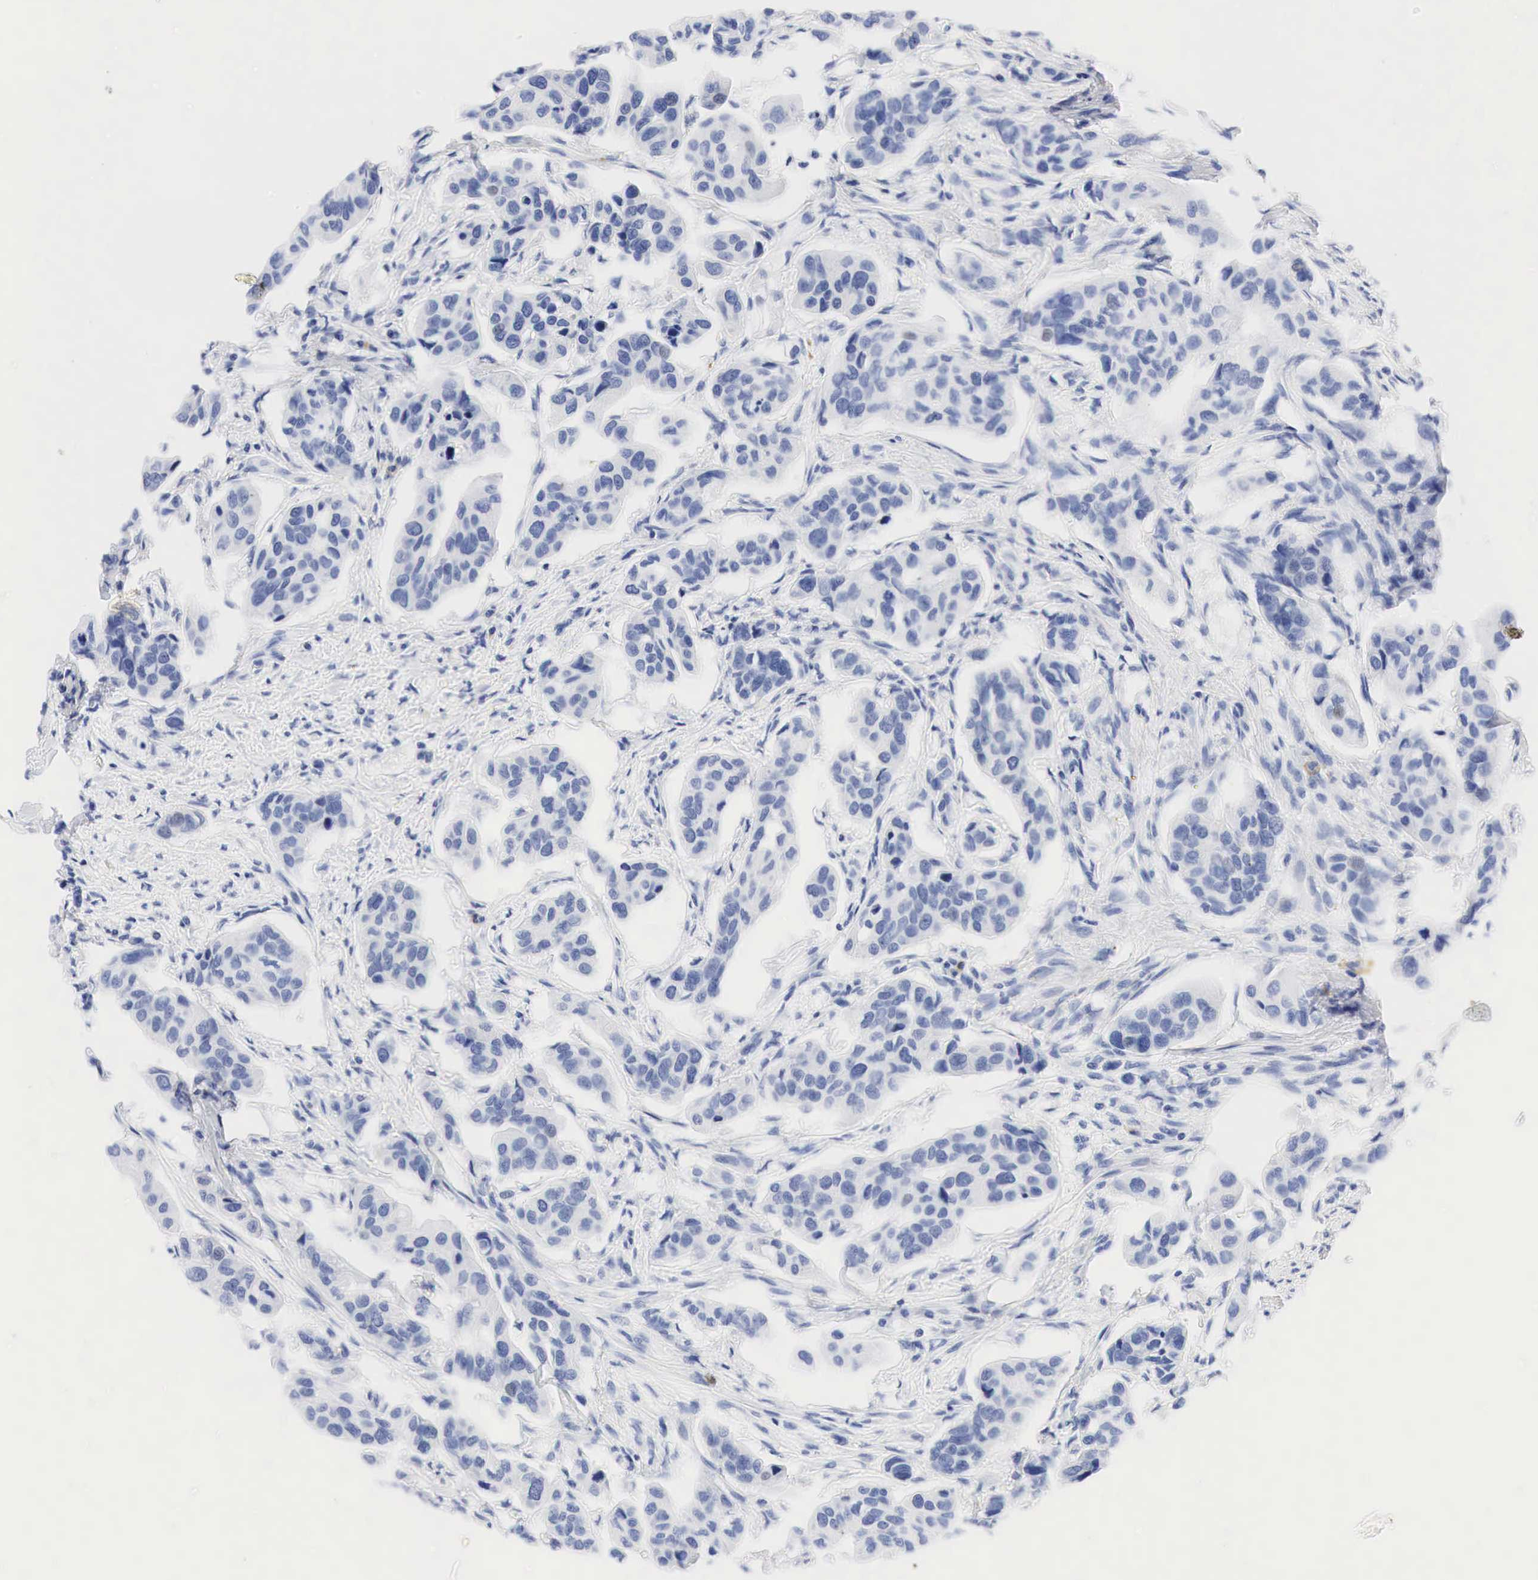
{"staining": {"intensity": "negative", "quantity": "none", "location": "none"}, "tissue": "urothelial cancer", "cell_type": "Tumor cells", "image_type": "cancer", "snomed": [{"axis": "morphology", "description": "Adenocarcinoma, NOS"}, {"axis": "topography", "description": "Urinary bladder"}], "caption": "High magnification brightfield microscopy of adenocarcinoma stained with DAB (3,3'-diaminobenzidine) (brown) and counterstained with hematoxylin (blue): tumor cells show no significant staining.", "gene": "NKX2-1", "patient": {"sex": "male", "age": 61}}